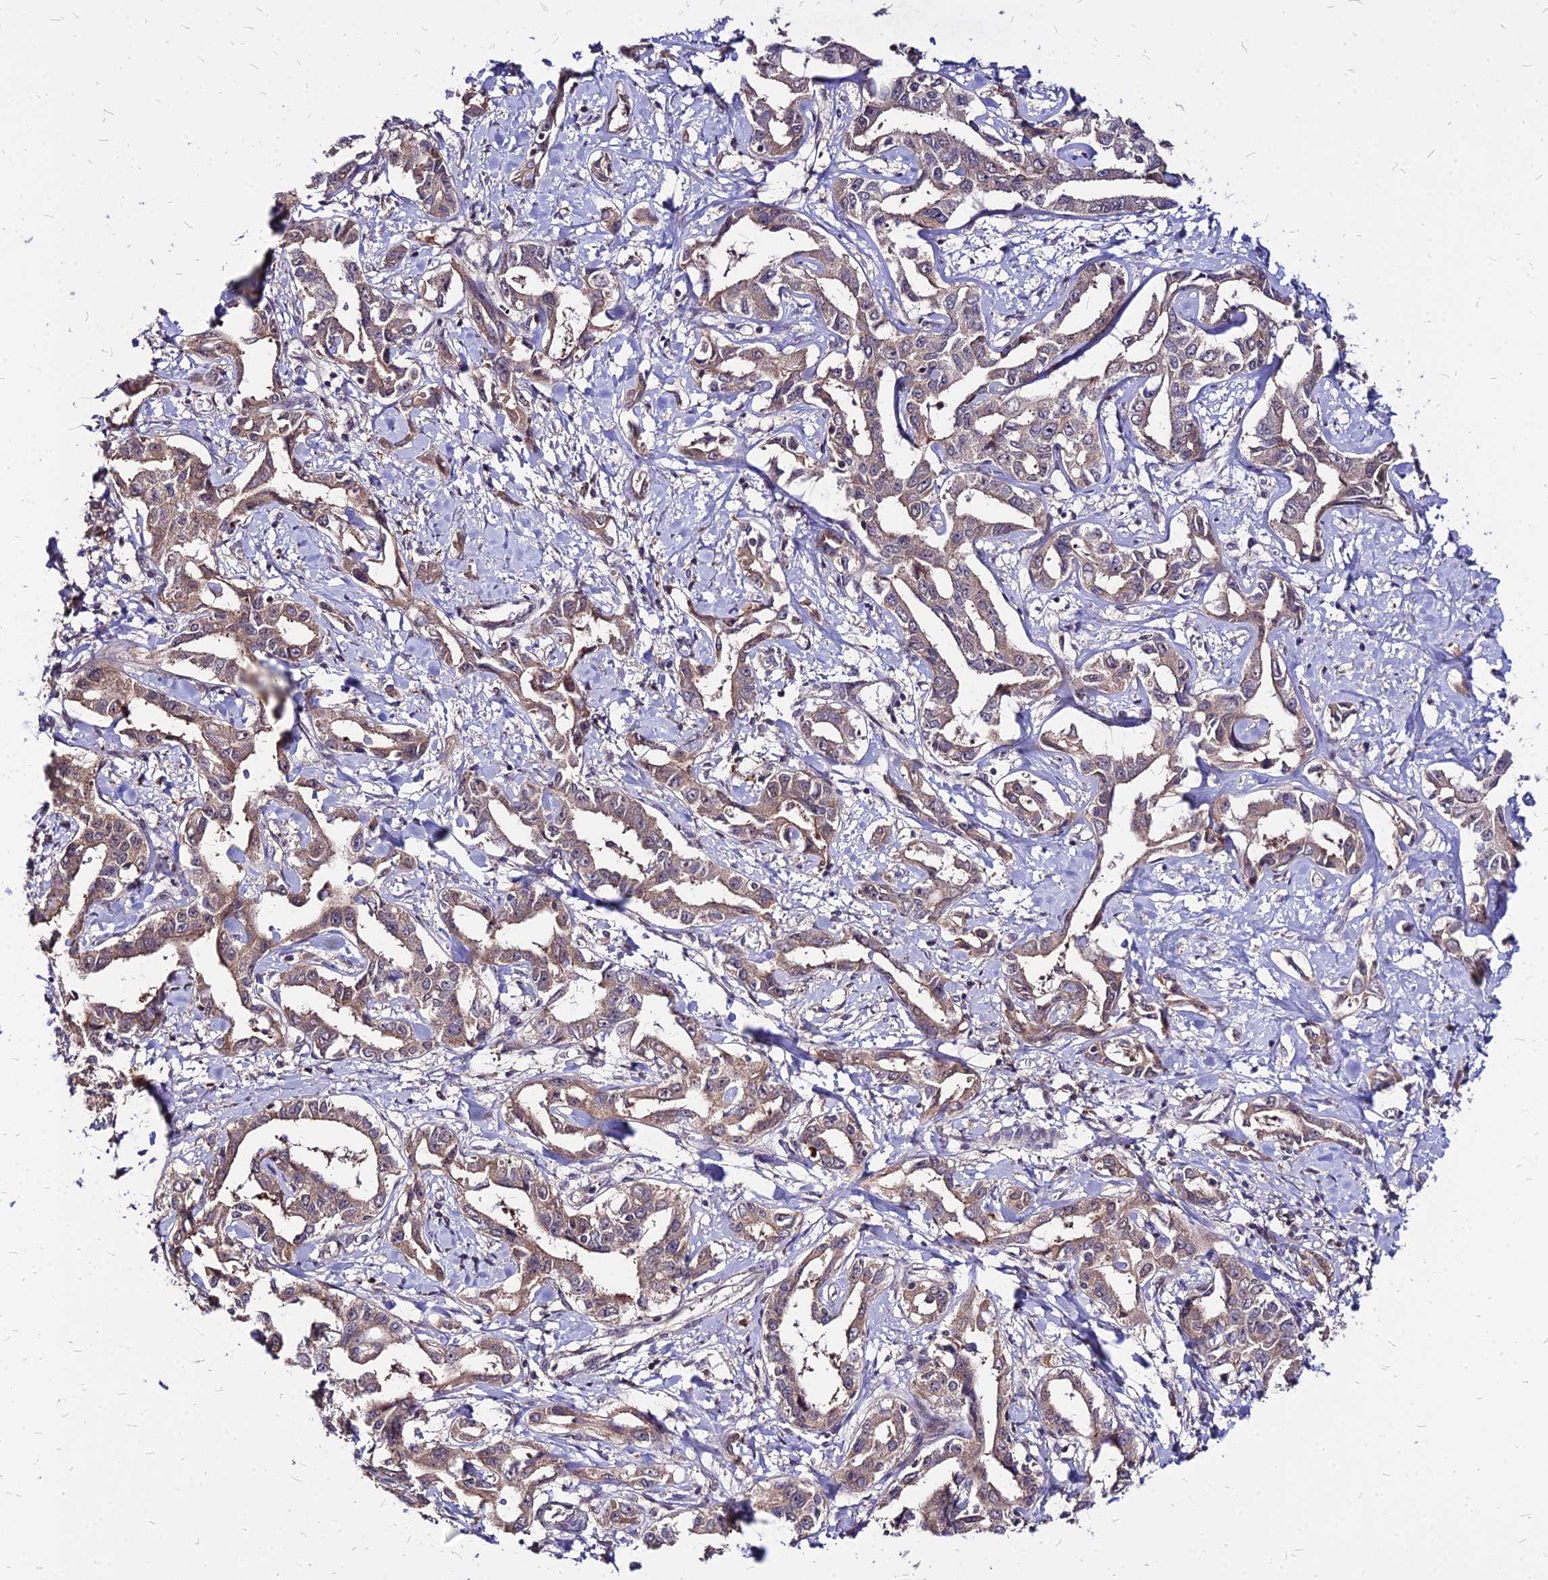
{"staining": {"intensity": "weak", "quantity": ">75%", "location": "cytoplasmic/membranous"}, "tissue": "liver cancer", "cell_type": "Tumor cells", "image_type": "cancer", "snomed": [{"axis": "morphology", "description": "Cholangiocarcinoma"}, {"axis": "topography", "description": "Liver"}], "caption": "This is an image of immunohistochemistry staining of cholangiocarcinoma (liver), which shows weak positivity in the cytoplasmic/membranous of tumor cells.", "gene": "APBA3", "patient": {"sex": "male", "age": 59}}